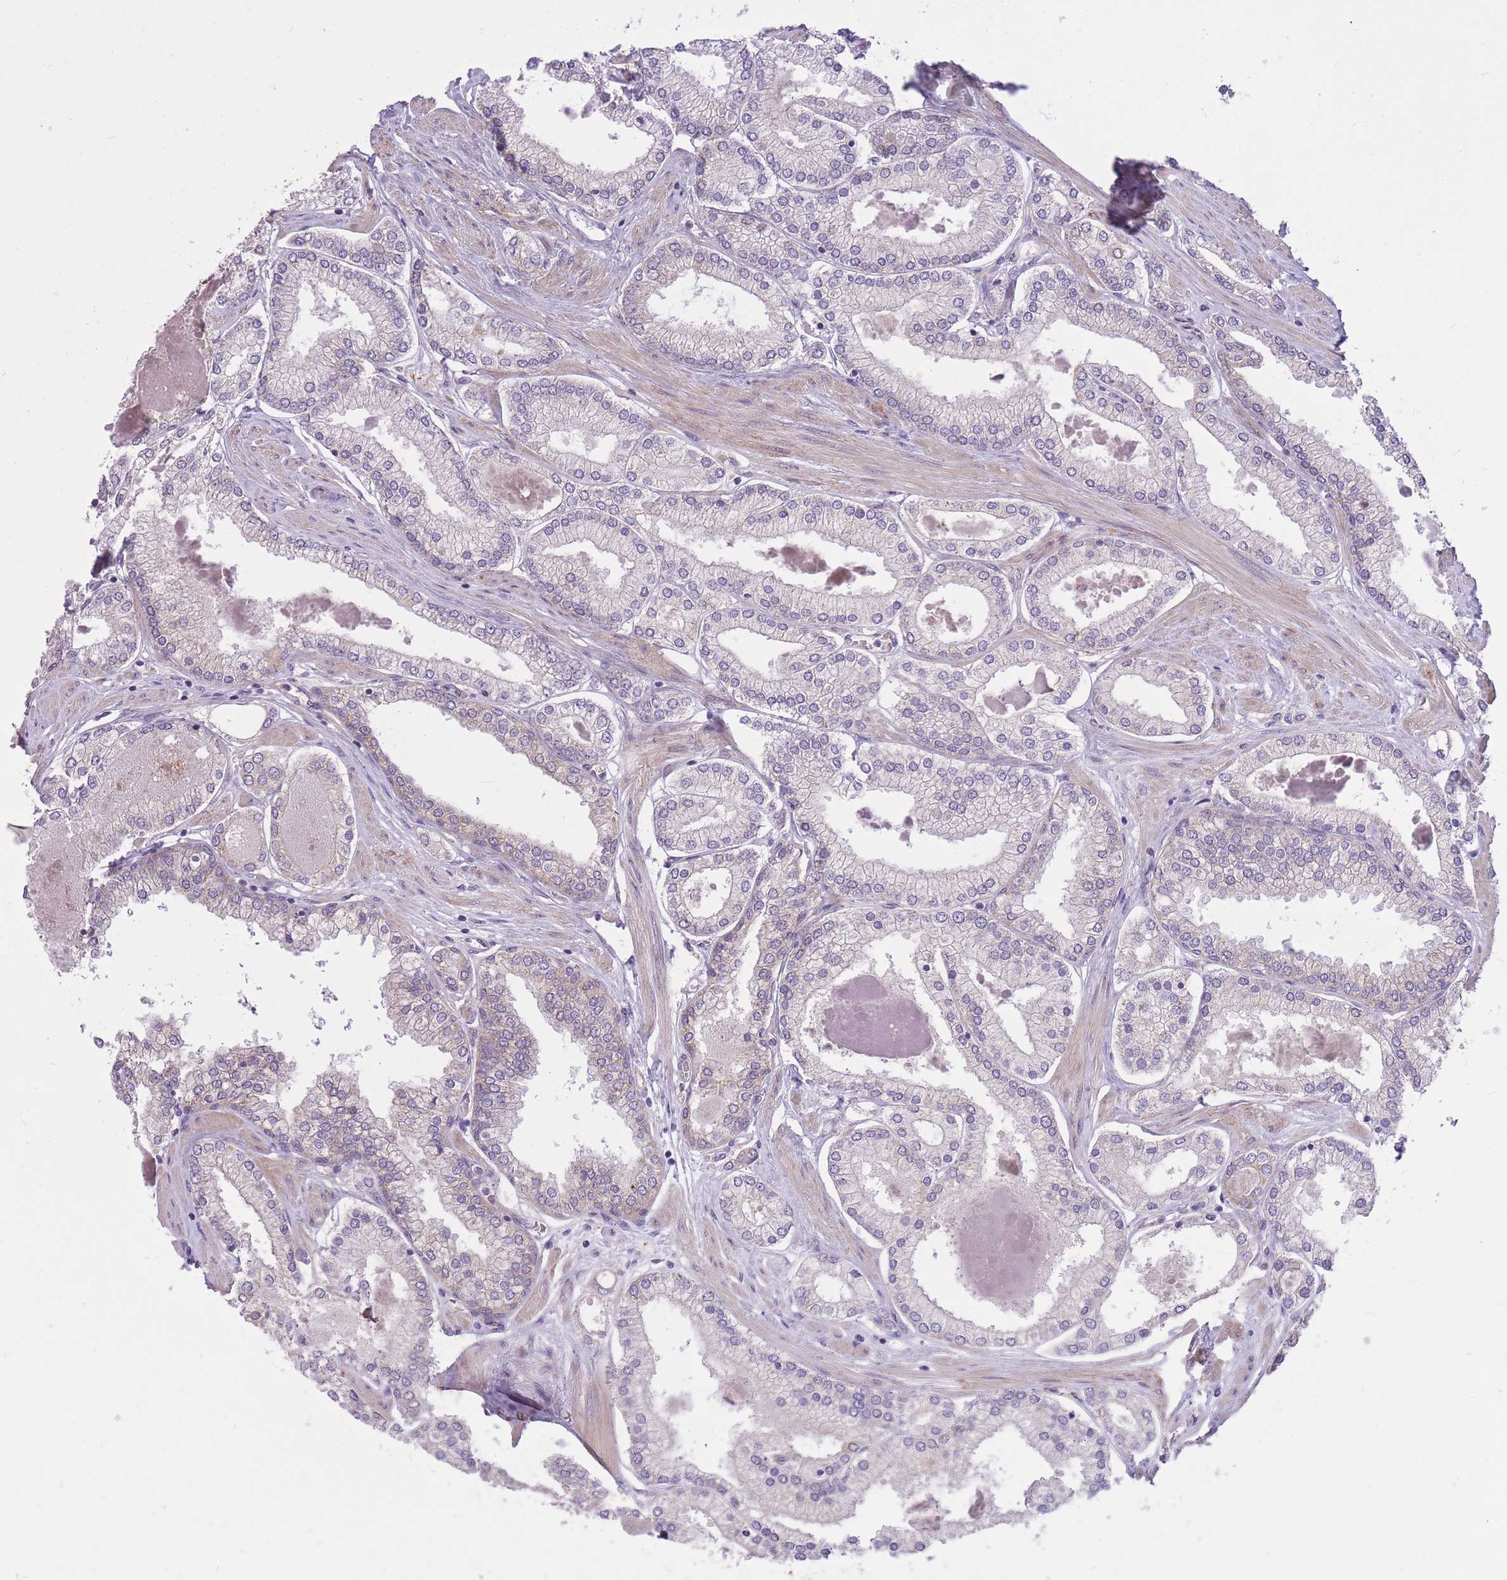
{"staining": {"intensity": "negative", "quantity": "none", "location": "none"}, "tissue": "prostate cancer", "cell_type": "Tumor cells", "image_type": "cancer", "snomed": [{"axis": "morphology", "description": "Adenocarcinoma, Low grade"}, {"axis": "topography", "description": "Prostate"}], "caption": "This micrograph is of low-grade adenocarcinoma (prostate) stained with immunohistochemistry (IHC) to label a protein in brown with the nuclei are counter-stained blue. There is no staining in tumor cells.", "gene": "REV1", "patient": {"sex": "male", "age": 42}}